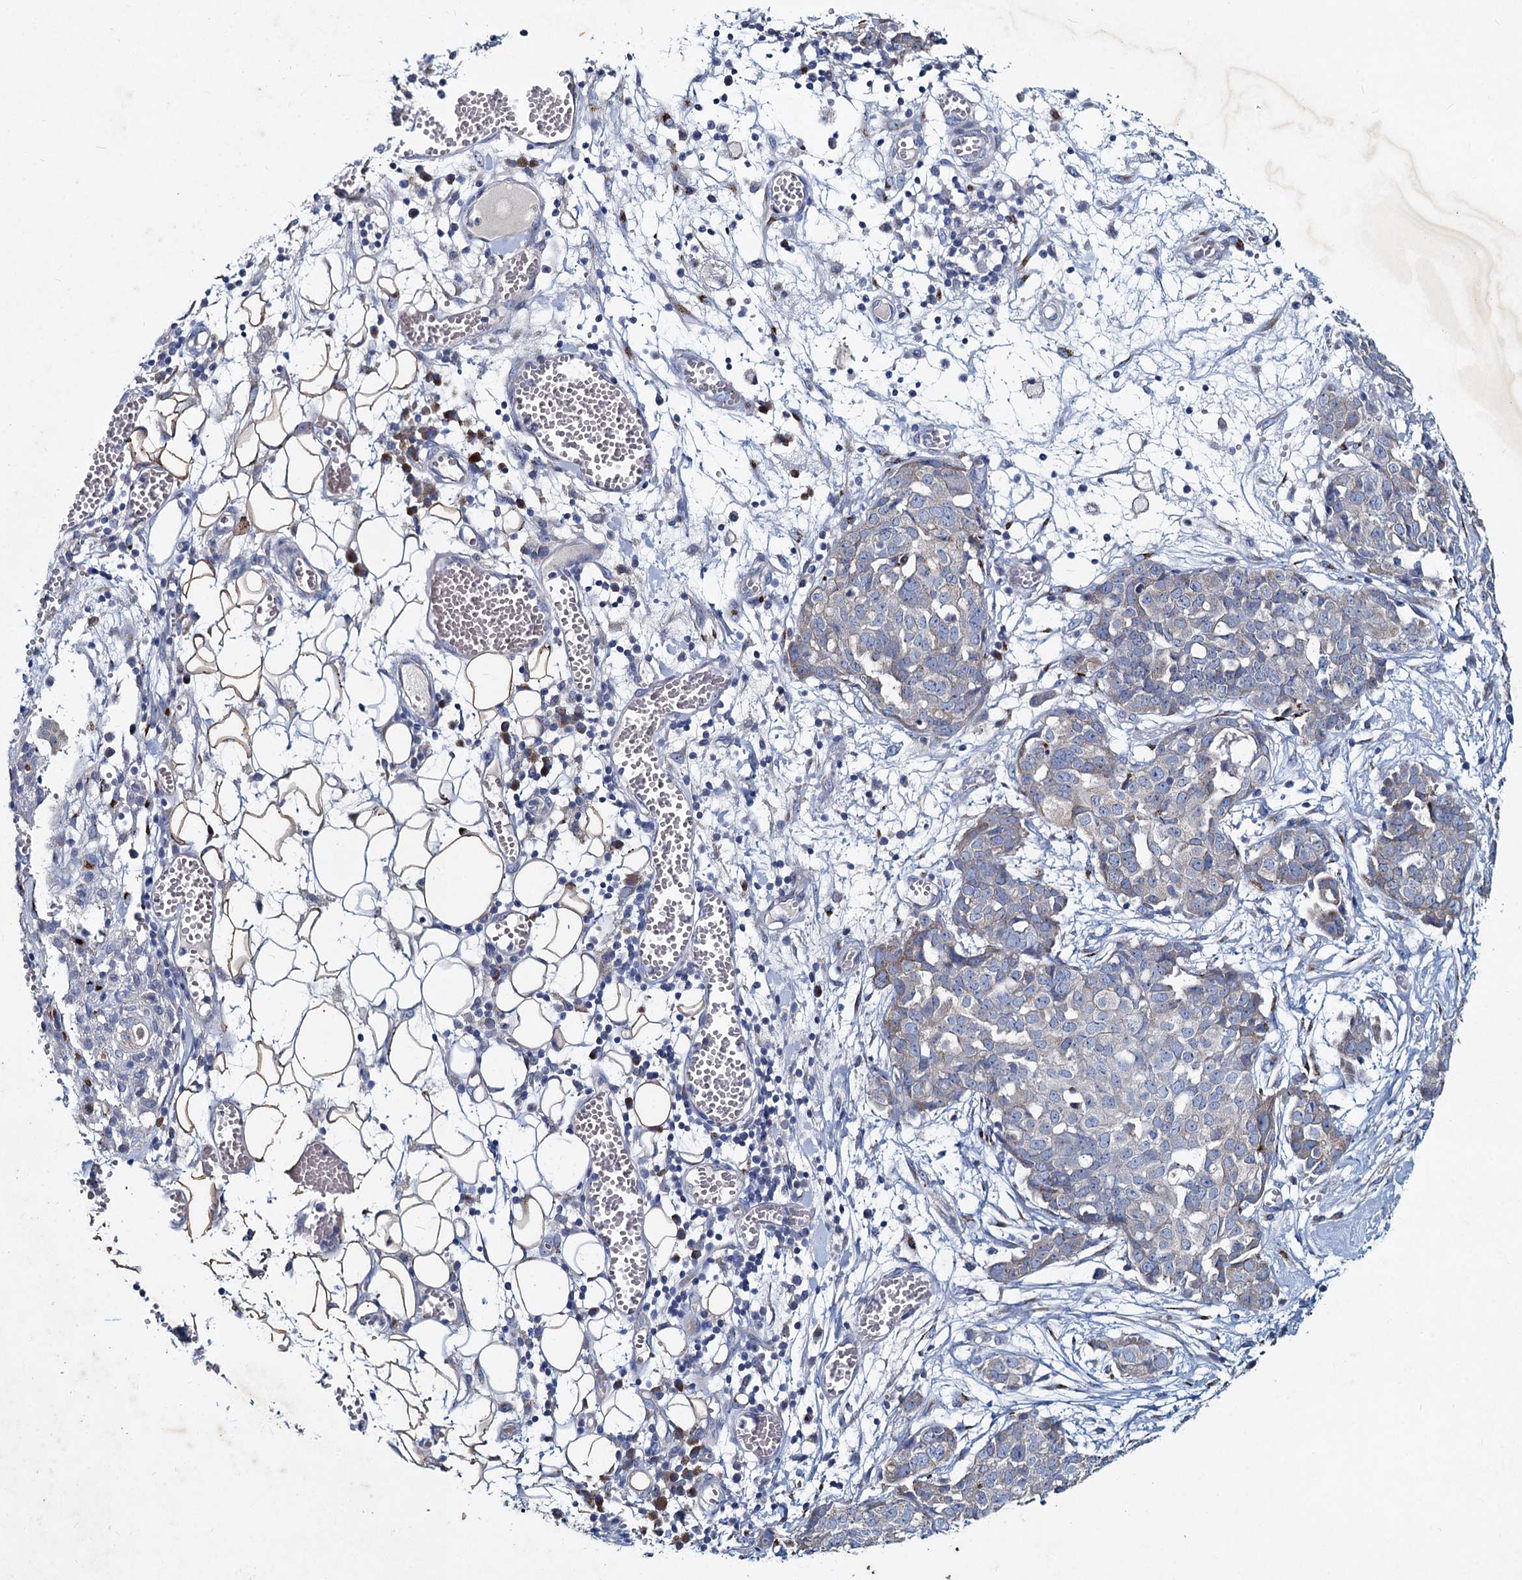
{"staining": {"intensity": "weak", "quantity": "<25%", "location": "cytoplasmic/membranous"}, "tissue": "ovarian cancer", "cell_type": "Tumor cells", "image_type": "cancer", "snomed": [{"axis": "morphology", "description": "Cystadenocarcinoma, serous, NOS"}, {"axis": "topography", "description": "Soft tissue"}, {"axis": "topography", "description": "Ovary"}], "caption": "There is no significant positivity in tumor cells of serous cystadenocarcinoma (ovarian).", "gene": "TMX2", "patient": {"sex": "female", "age": 57}}